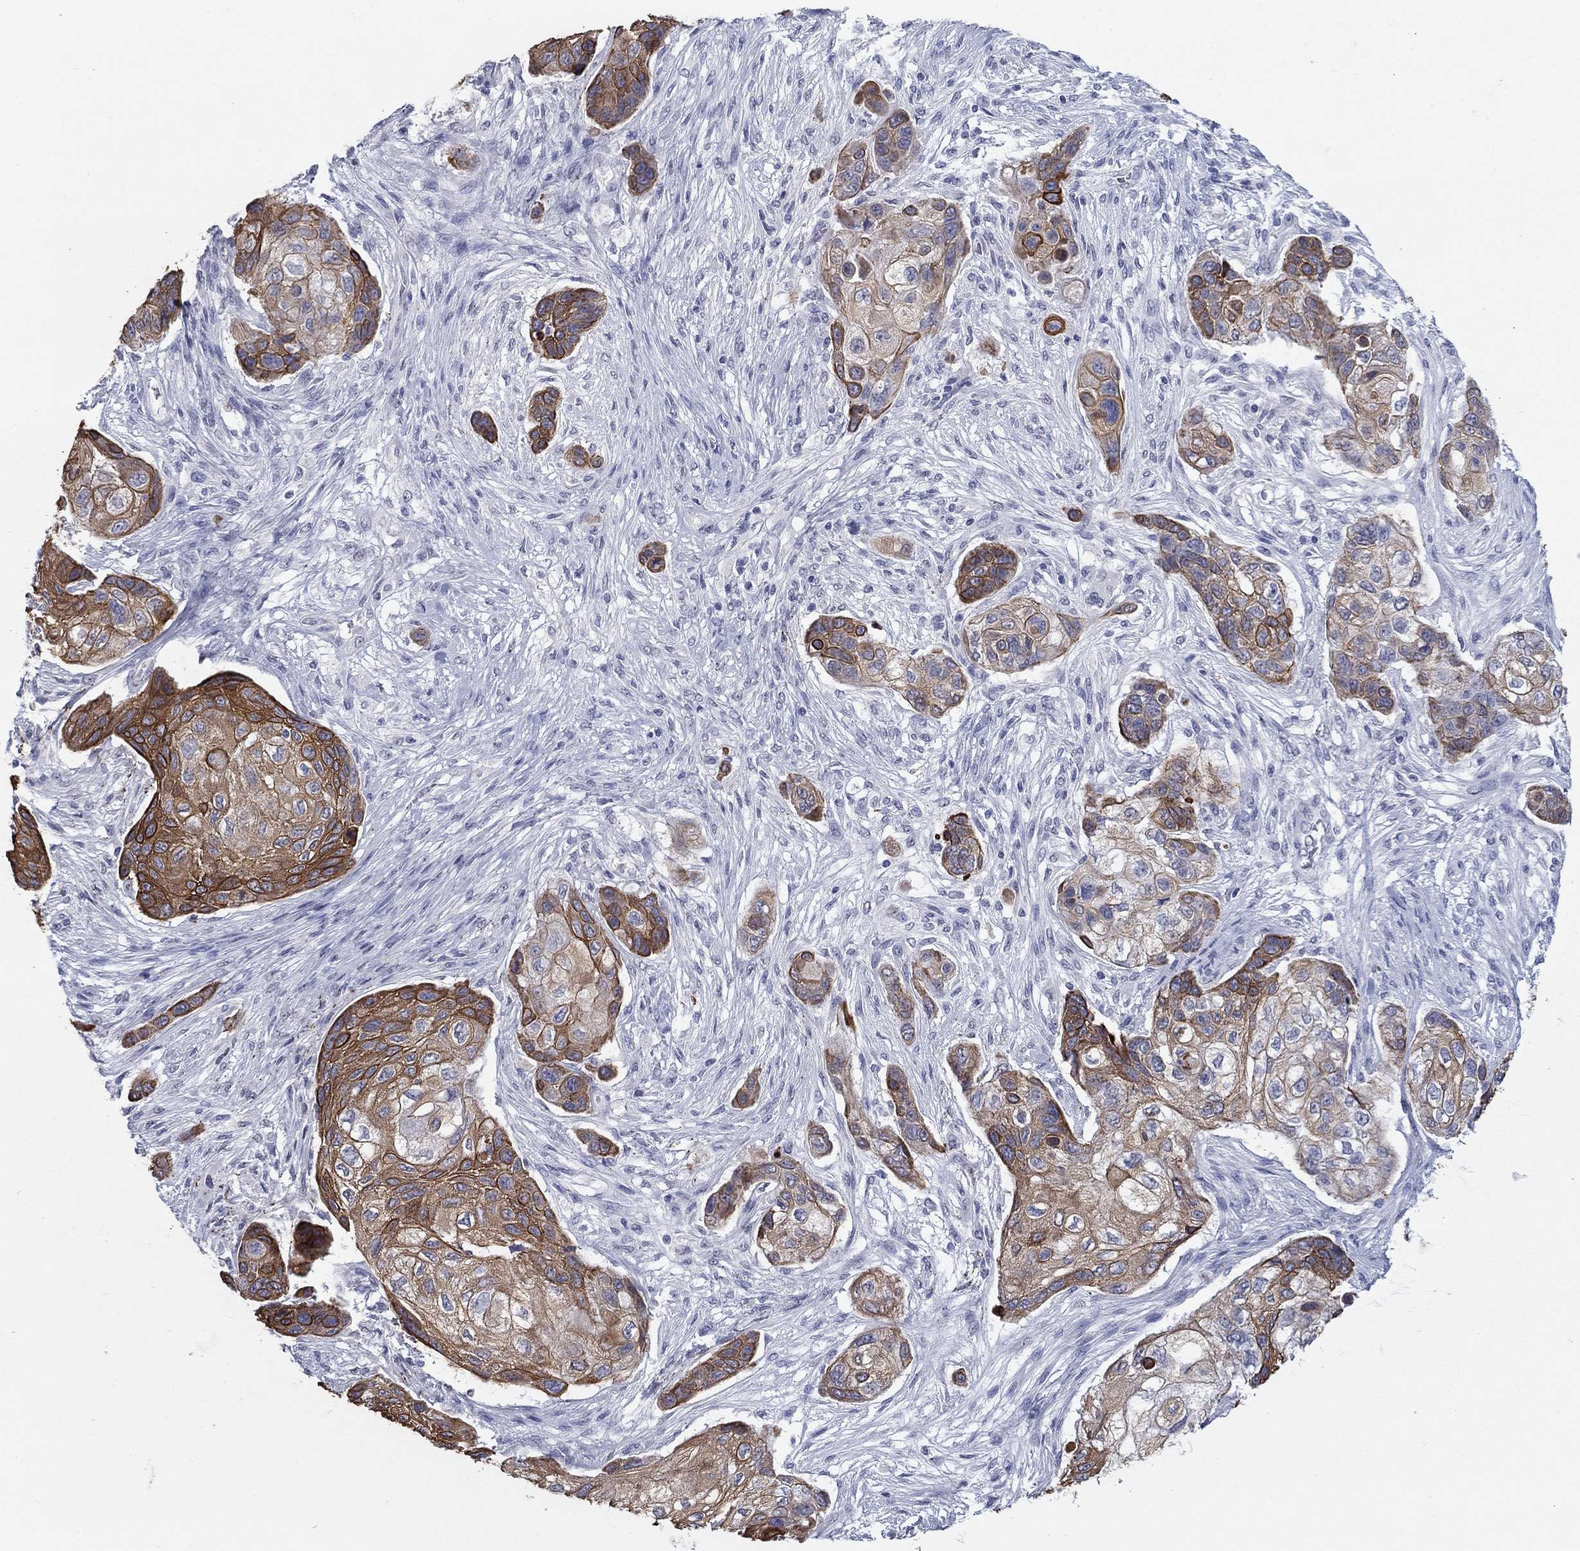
{"staining": {"intensity": "strong", "quantity": "25%-75%", "location": "cytoplasmic/membranous"}, "tissue": "lung cancer", "cell_type": "Tumor cells", "image_type": "cancer", "snomed": [{"axis": "morphology", "description": "Squamous cell carcinoma, NOS"}, {"axis": "topography", "description": "Lung"}], "caption": "Protein analysis of lung cancer (squamous cell carcinoma) tissue reveals strong cytoplasmic/membranous staining in about 25%-75% of tumor cells.", "gene": "KRT75", "patient": {"sex": "male", "age": 69}}